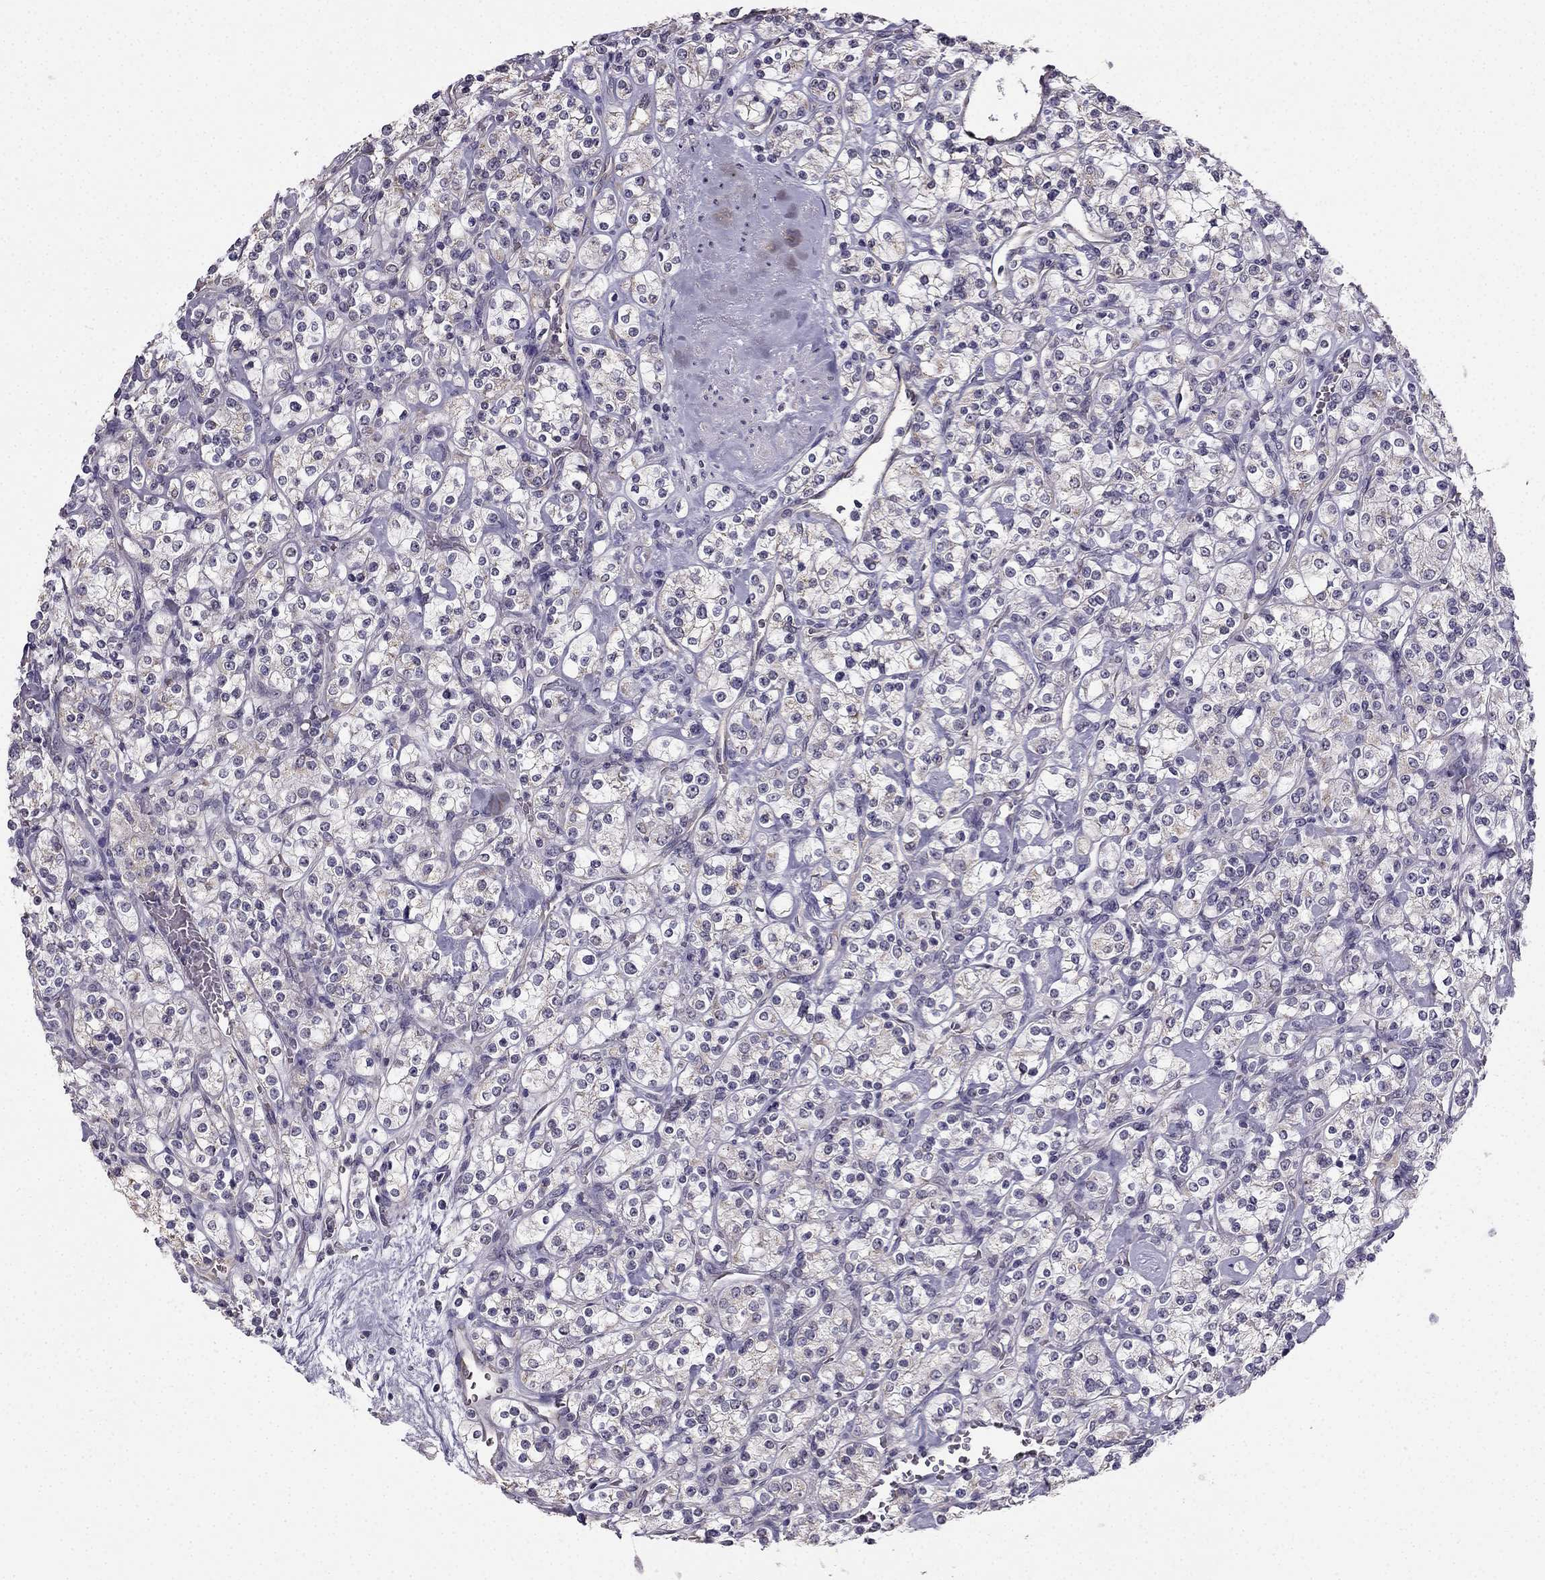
{"staining": {"intensity": "weak", "quantity": "<25%", "location": "cytoplasmic/membranous"}, "tissue": "renal cancer", "cell_type": "Tumor cells", "image_type": "cancer", "snomed": [{"axis": "morphology", "description": "Adenocarcinoma, NOS"}, {"axis": "topography", "description": "Kidney"}], "caption": "Renal cancer stained for a protein using immunohistochemistry (IHC) exhibits no expression tumor cells.", "gene": "TSPYL5", "patient": {"sex": "male", "age": 77}}